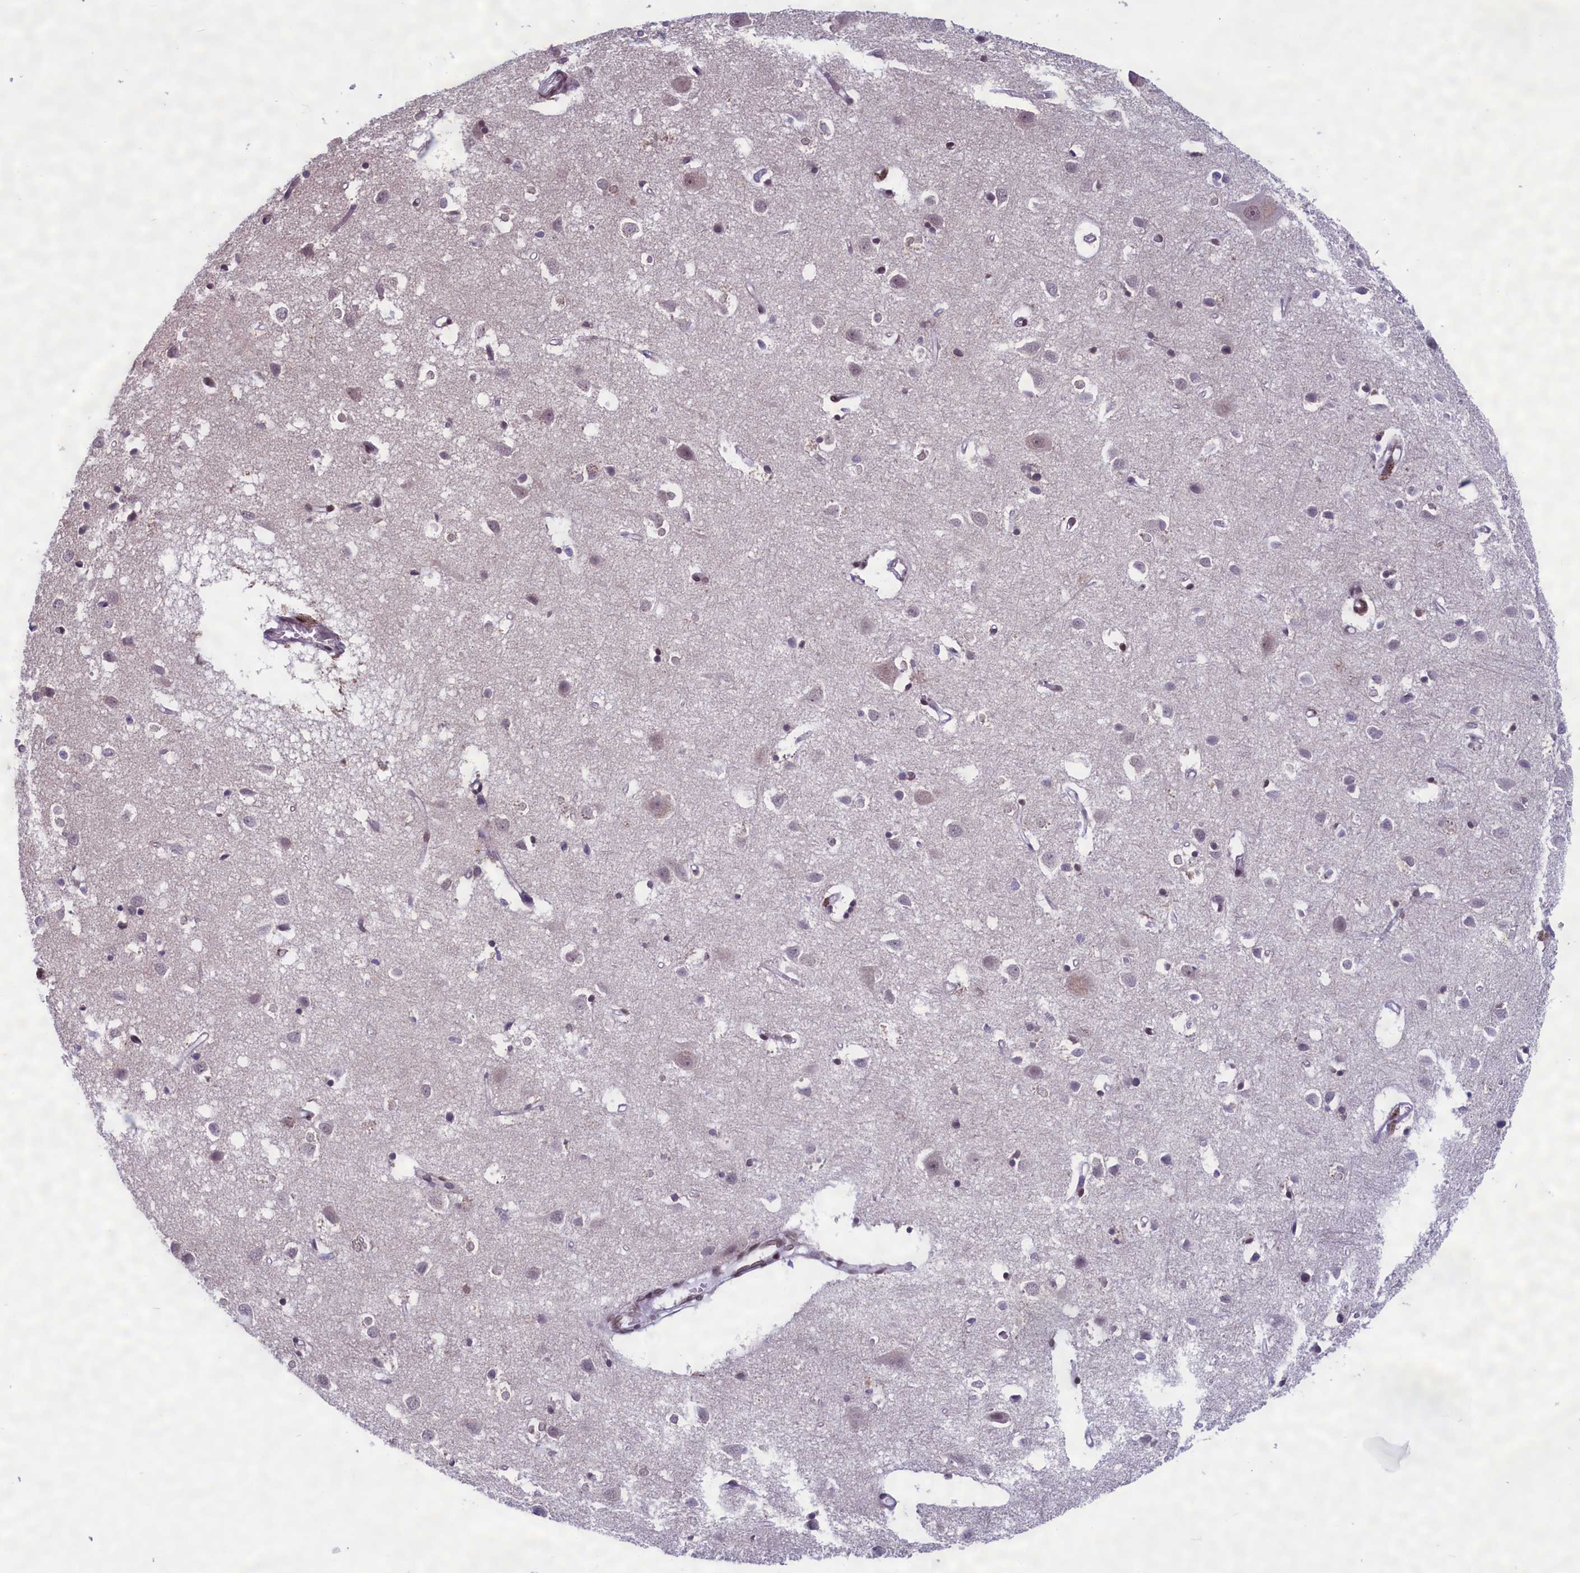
{"staining": {"intensity": "negative", "quantity": "none", "location": "none"}, "tissue": "cerebral cortex", "cell_type": "Endothelial cells", "image_type": "normal", "snomed": [{"axis": "morphology", "description": "Normal tissue, NOS"}, {"axis": "topography", "description": "Cerebral cortex"}], "caption": "The immunohistochemistry photomicrograph has no significant positivity in endothelial cells of cerebral cortex.", "gene": "GPSM1", "patient": {"sex": "female", "age": 64}}